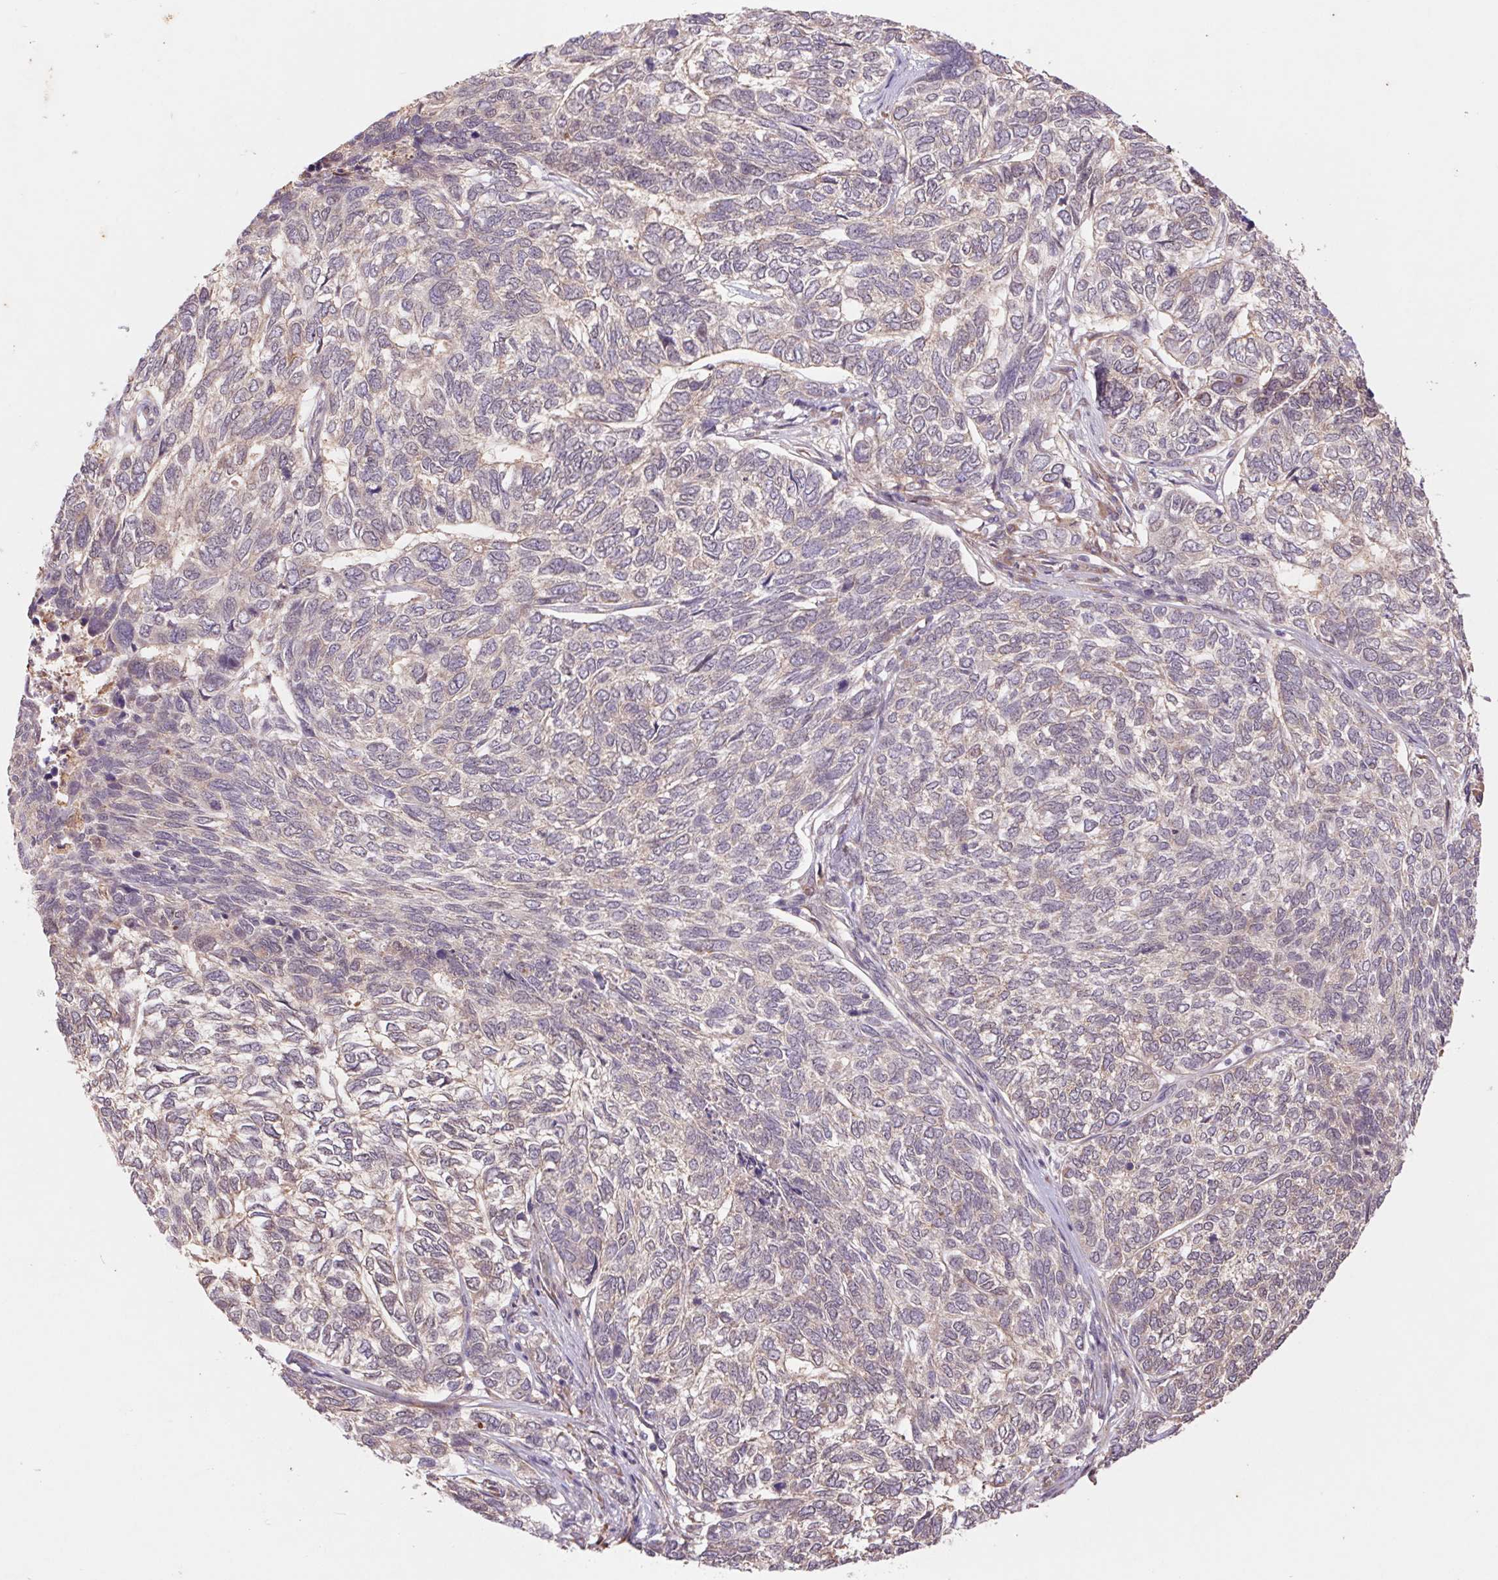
{"staining": {"intensity": "negative", "quantity": "none", "location": "none"}, "tissue": "skin cancer", "cell_type": "Tumor cells", "image_type": "cancer", "snomed": [{"axis": "morphology", "description": "Basal cell carcinoma"}, {"axis": "topography", "description": "Skin"}], "caption": "Protein analysis of skin cancer (basal cell carcinoma) shows no significant staining in tumor cells.", "gene": "RRM1", "patient": {"sex": "female", "age": 65}}